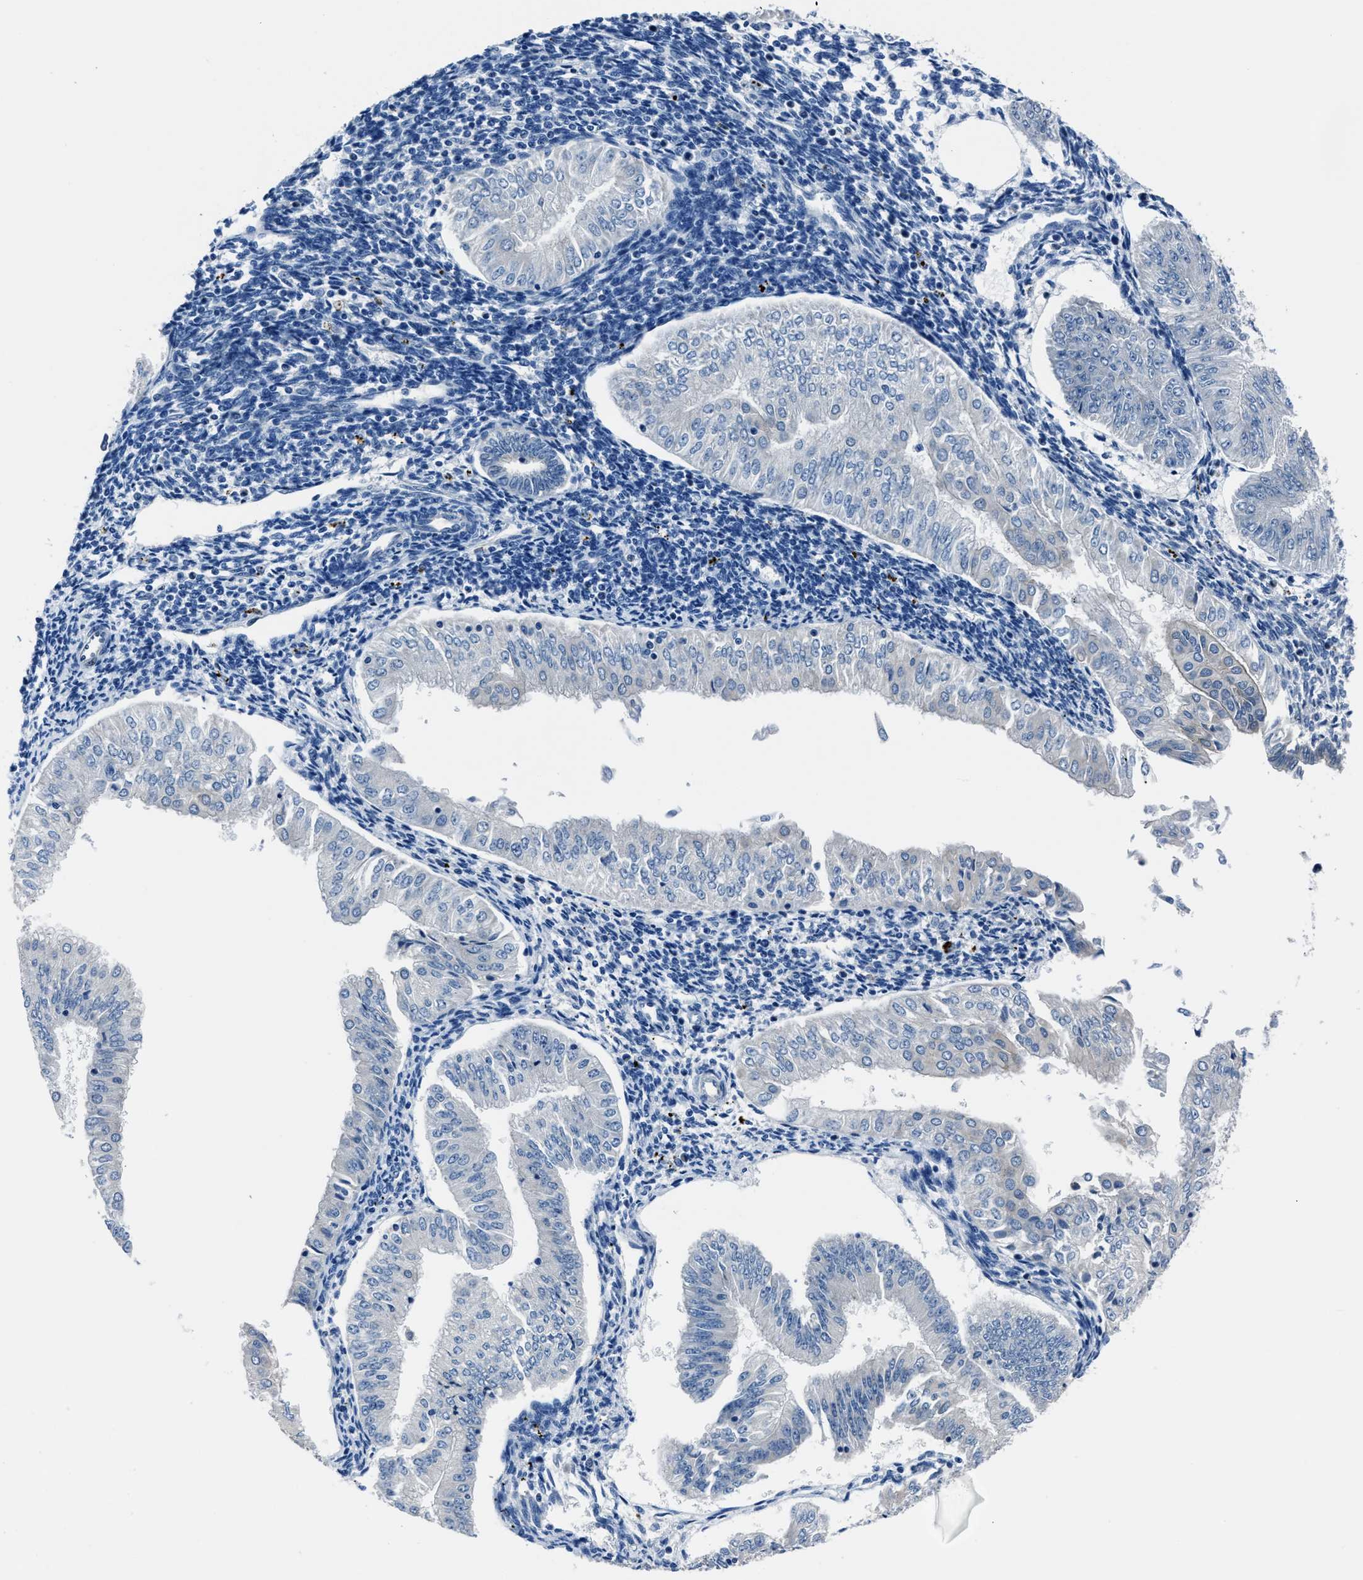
{"staining": {"intensity": "negative", "quantity": "none", "location": "none"}, "tissue": "endometrial cancer", "cell_type": "Tumor cells", "image_type": "cancer", "snomed": [{"axis": "morphology", "description": "Normal tissue, NOS"}, {"axis": "morphology", "description": "Adenocarcinoma, NOS"}, {"axis": "topography", "description": "Endometrium"}], "caption": "The micrograph displays no significant positivity in tumor cells of endometrial adenocarcinoma. (Brightfield microscopy of DAB IHC at high magnification).", "gene": "LMO7", "patient": {"sex": "female", "age": 53}}